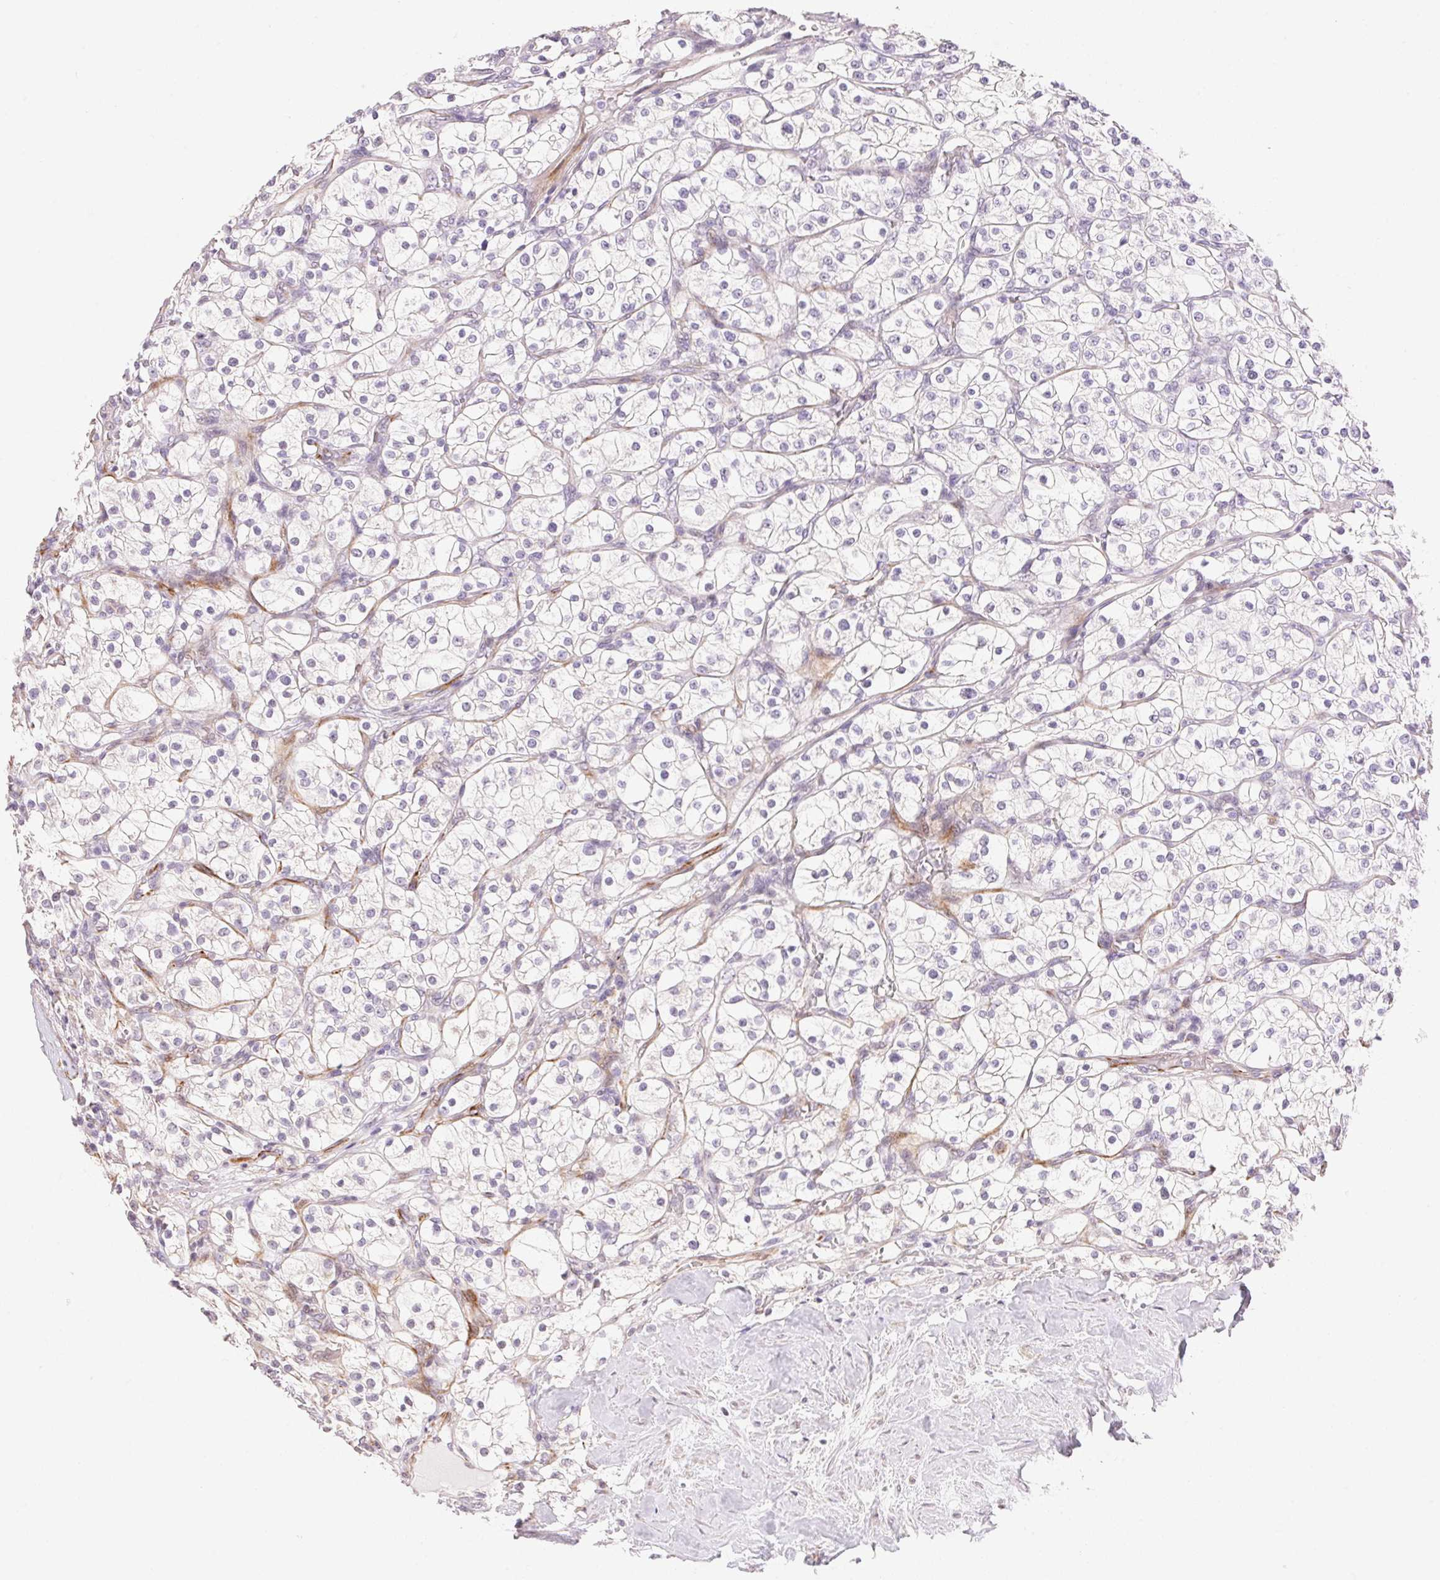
{"staining": {"intensity": "negative", "quantity": "none", "location": "none"}, "tissue": "renal cancer", "cell_type": "Tumor cells", "image_type": "cancer", "snomed": [{"axis": "morphology", "description": "Adenocarcinoma, NOS"}, {"axis": "topography", "description": "Kidney"}], "caption": "A histopathology image of human renal cancer is negative for staining in tumor cells. The staining is performed using DAB (3,3'-diaminobenzidine) brown chromogen with nuclei counter-stained in using hematoxylin.", "gene": "GYG2", "patient": {"sex": "male", "age": 80}}